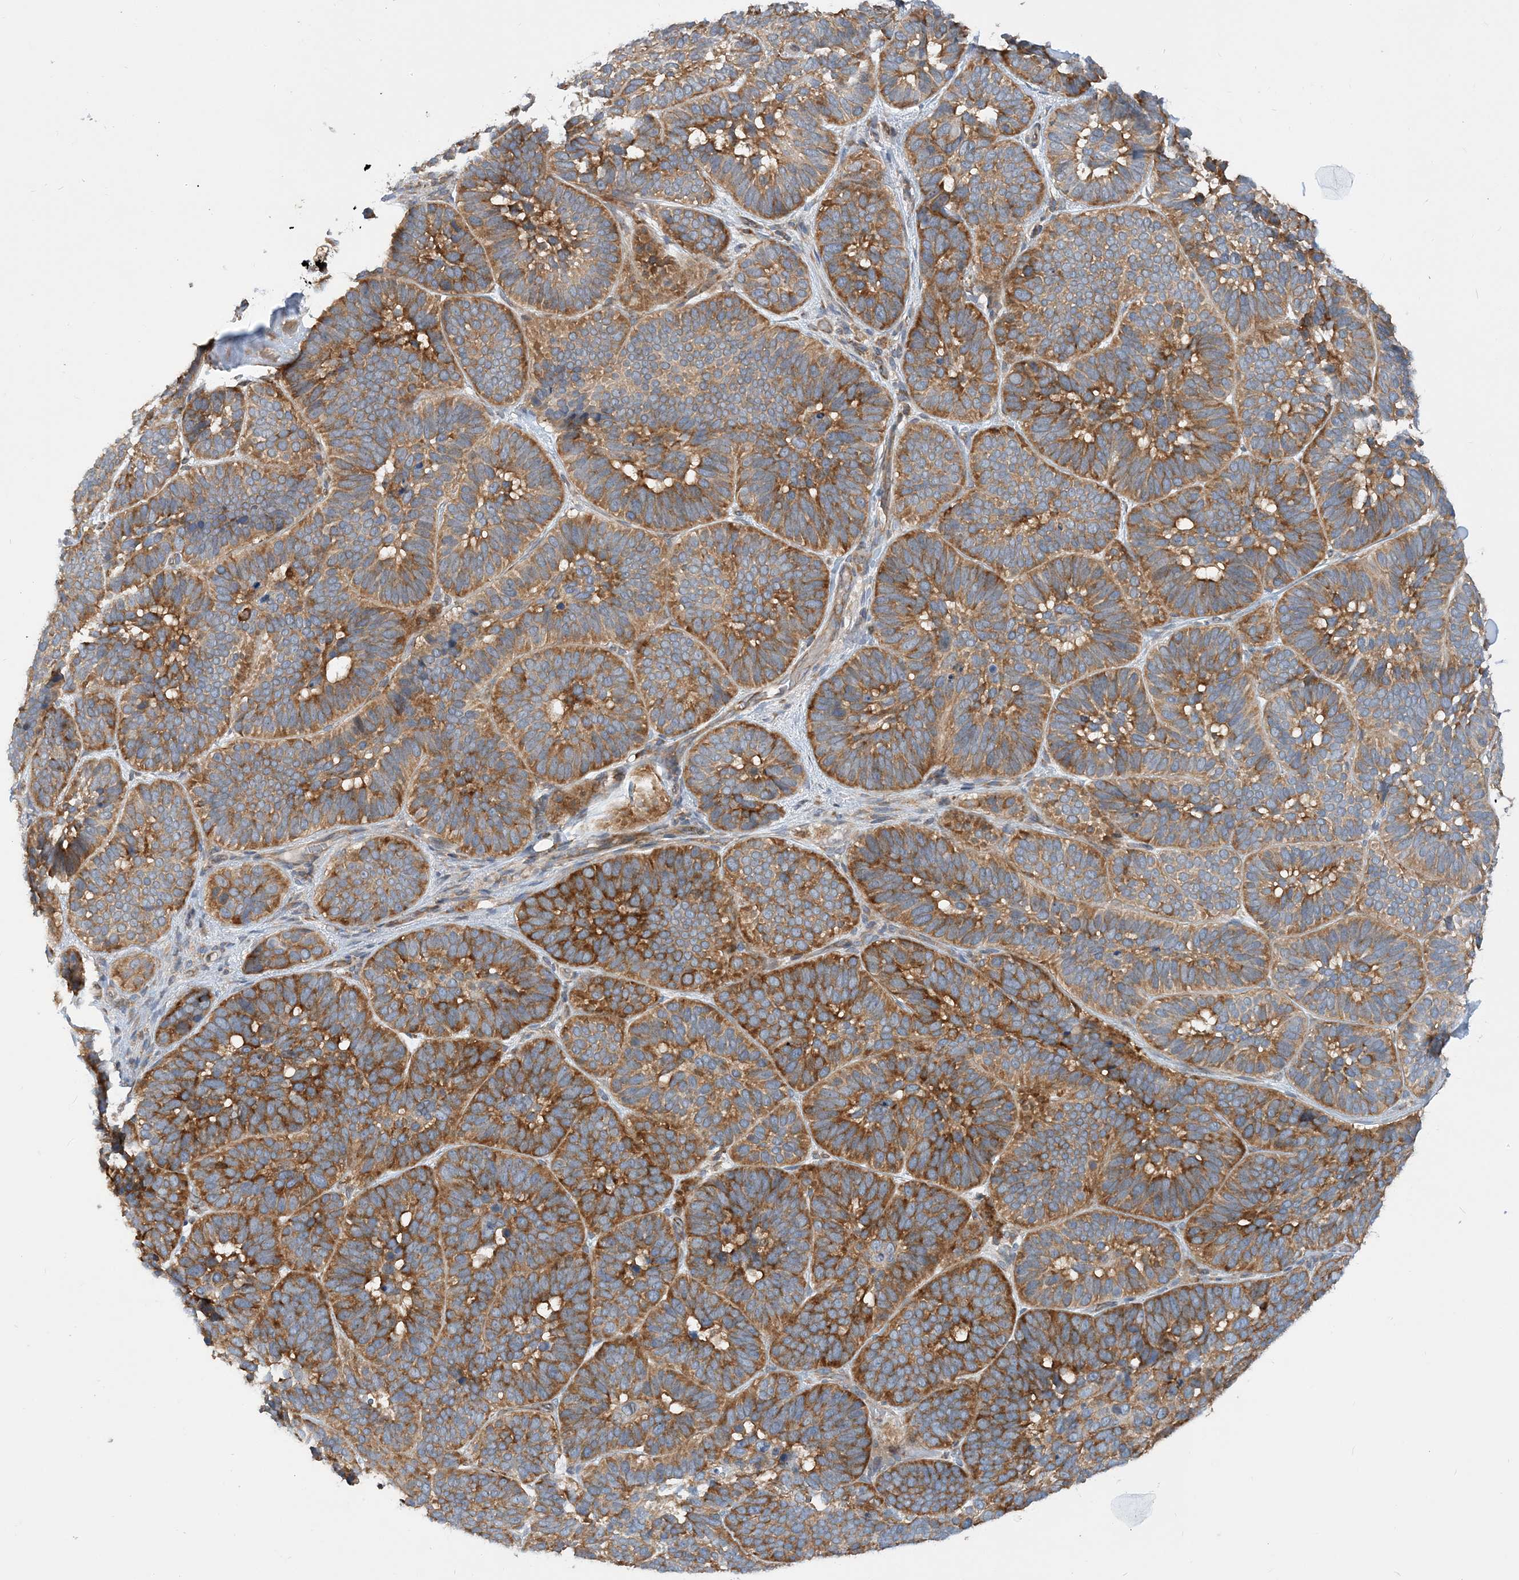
{"staining": {"intensity": "strong", "quantity": ">75%", "location": "cytoplasmic/membranous"}, "tissue": "skin cancer", "cell_type": "Tumor cells", "image_type": "cancer", "snomed": [{"axis": "morphology", "description": "Basal cell carcinoma"}, {"axis": "topography", "description": "Skin"}], "caption": "This is a photomicrograph of immunohistochemistry staining of skin cancer (basal cell carcinoma), which shows strong positivity in the cytoplasmic/membranous of tumor cells.", "gene": "LARP4B", "patient": {"sex": "male", "age": 62}}